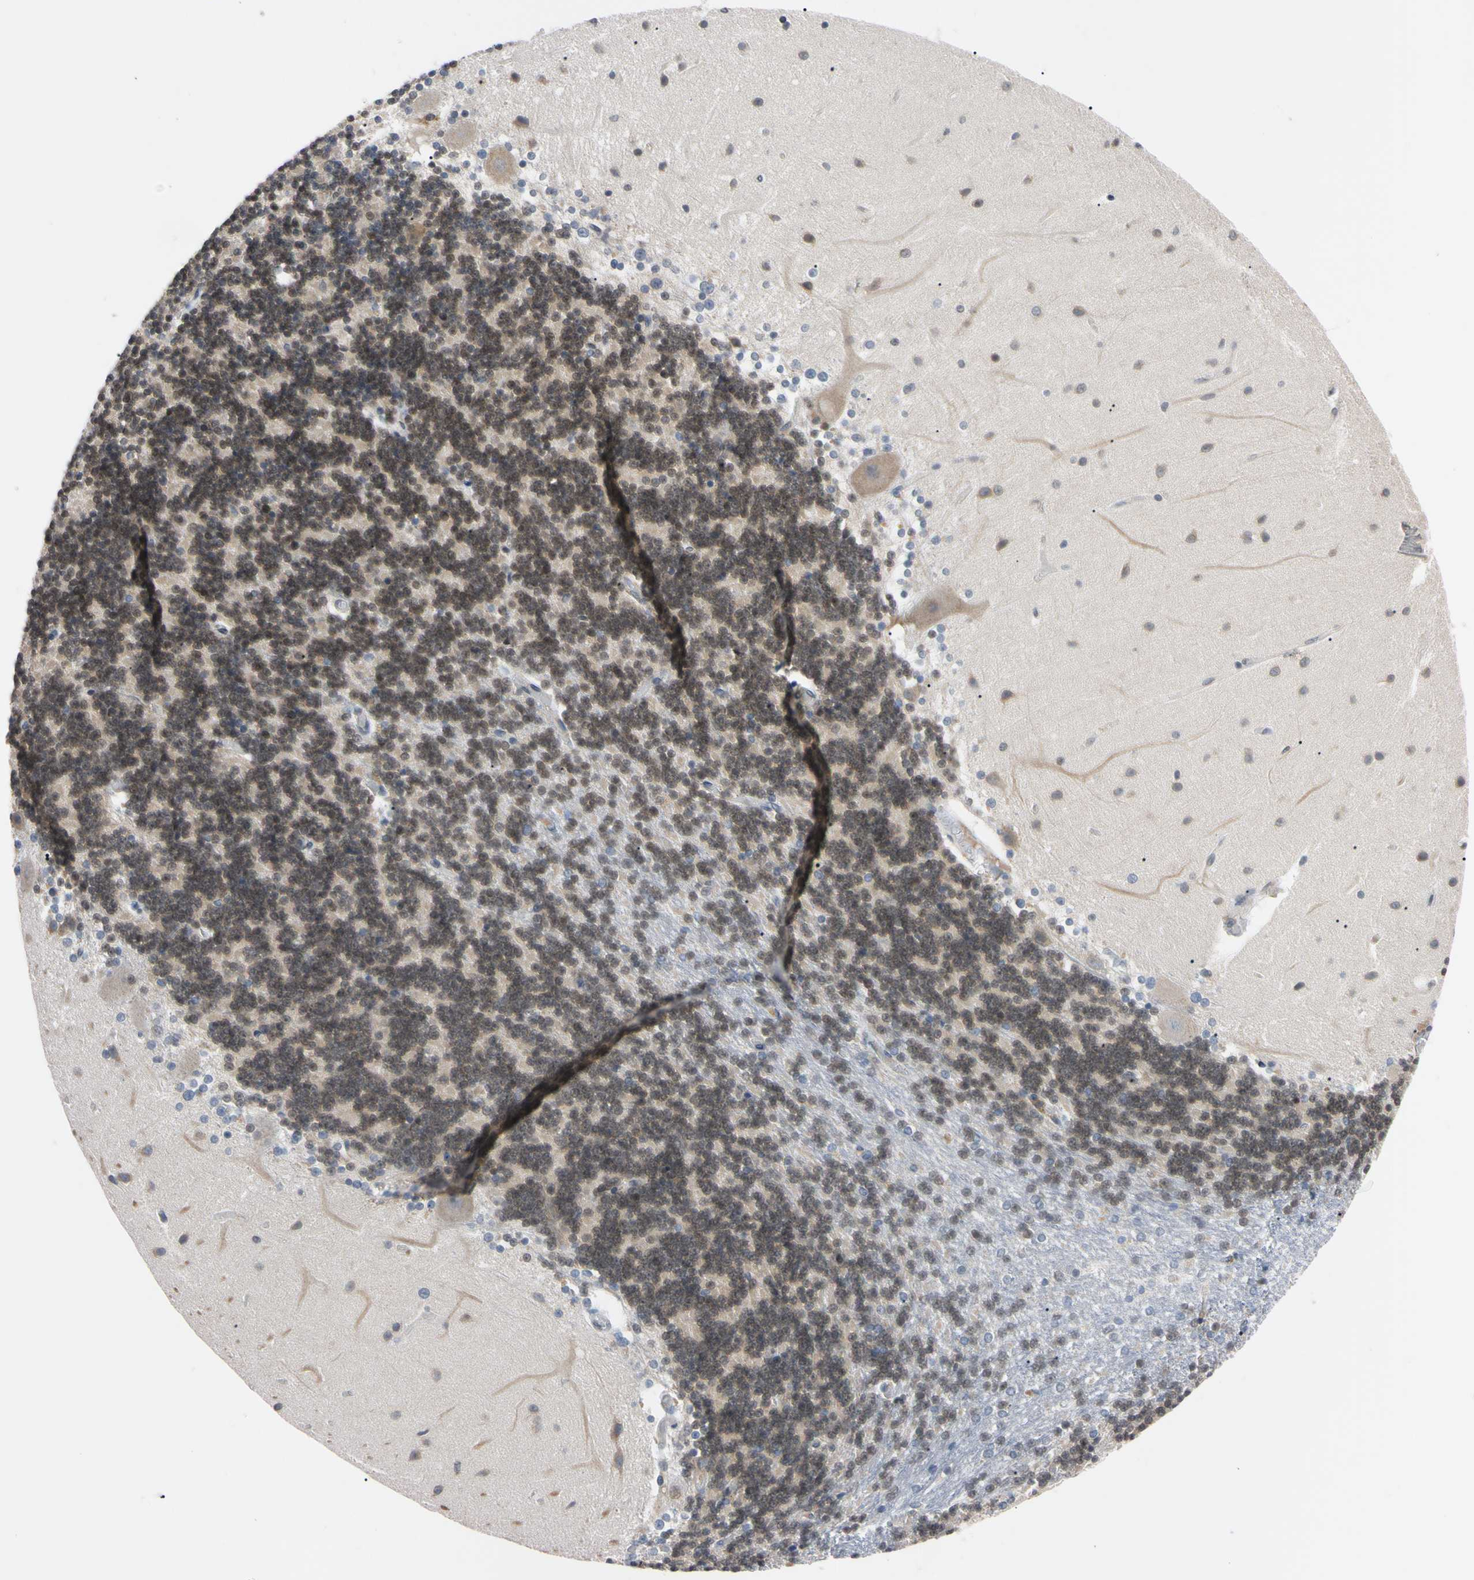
{"staining": {"intensity": "weak", "quantity": ">75%", "location": "nuclear"}, "tissue": "cerebellum", "cell_type": "Cells in granular layer", "image_type": "normal", "snomed": [{"axis": "morphology", "description": "Normal tissue, NOS"}, {"axis": "topography", "description": "Cerebellum"}], "caption": "Benign cerebellum demonstrates weak nuclear expression in about >75% of cells in granular layer.", "gene": "UBE2I", "patient": {"sex": "female", "age": 54}}